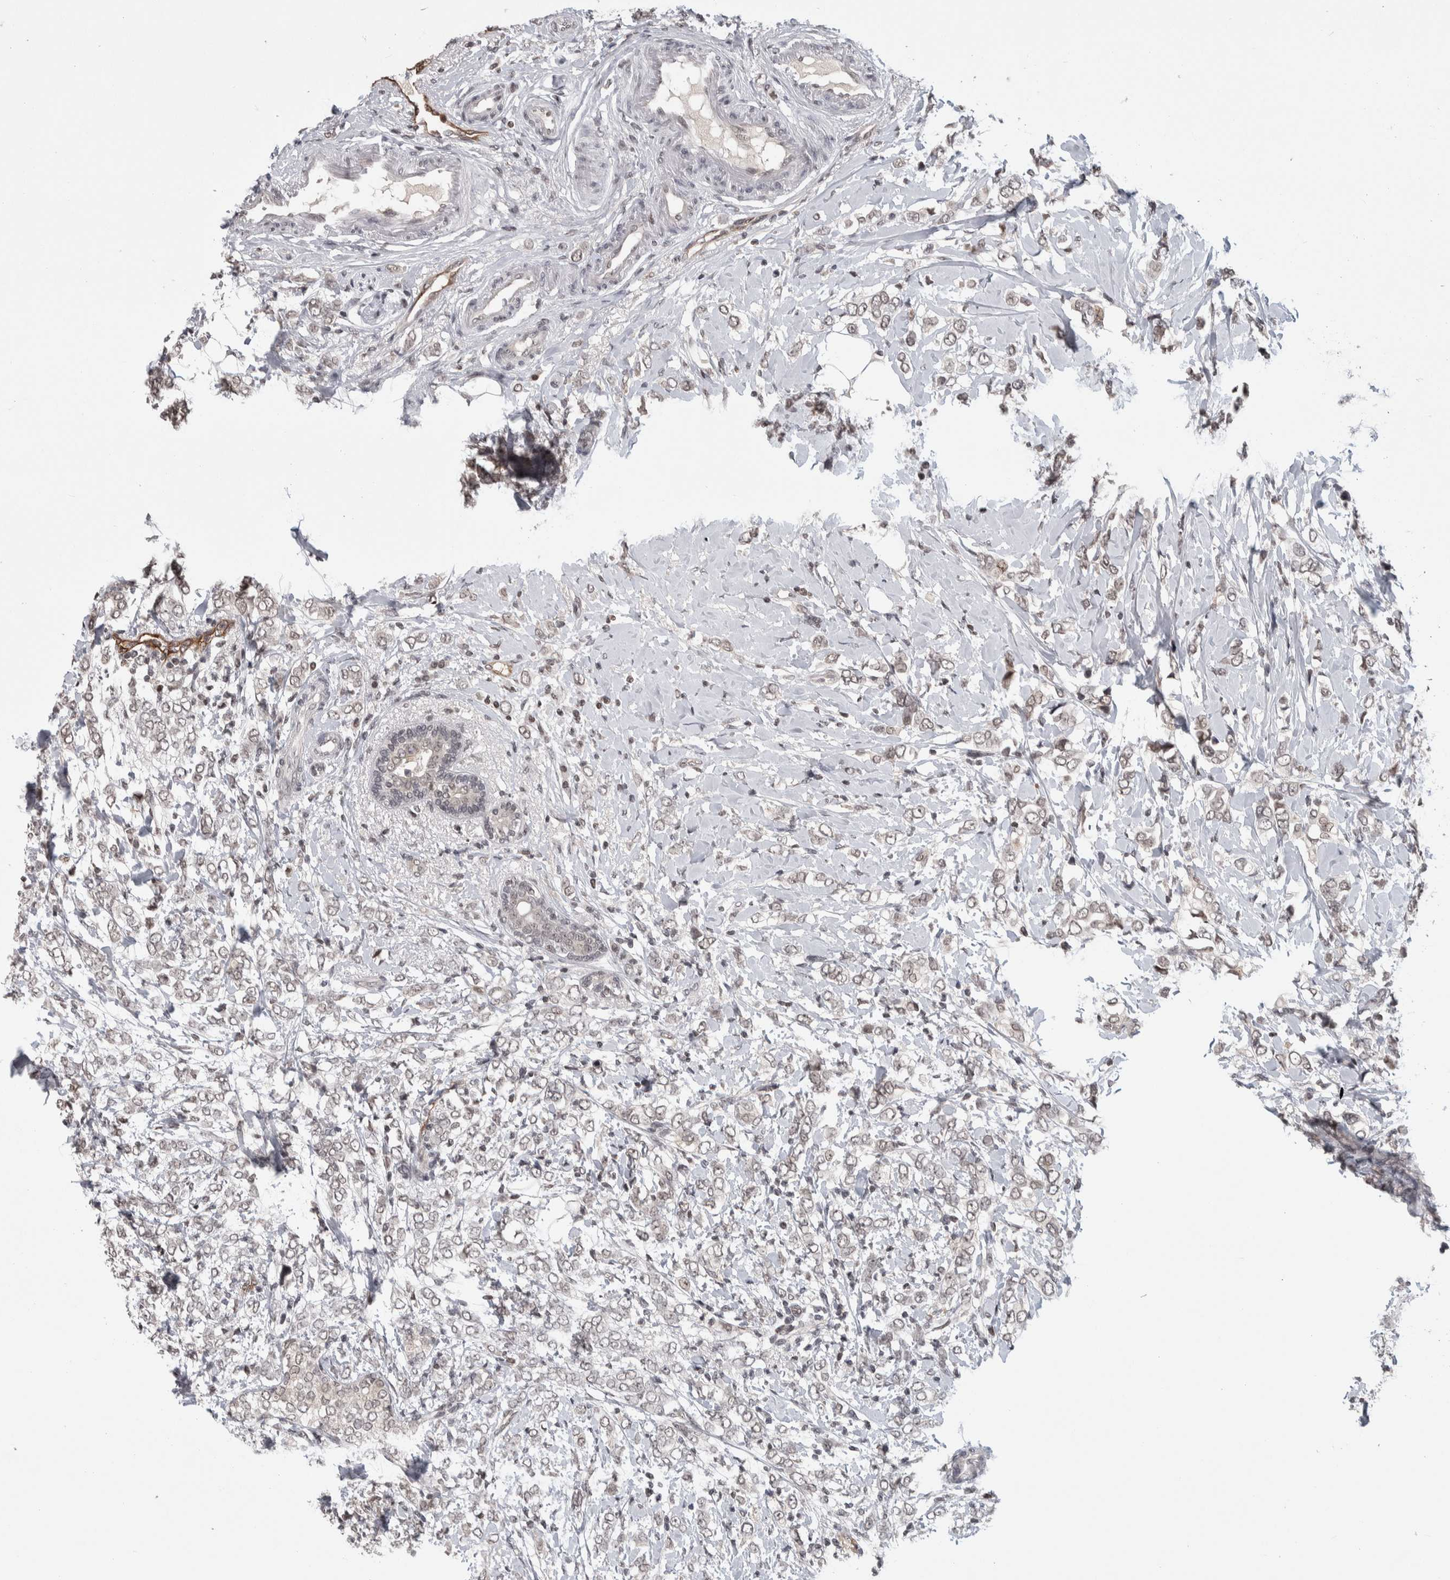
{"staining": {"intensity": "negative", "quantity": "none", "location": "none"}, "tissue": "breast cancer", "cell_type": "Tumor cells", "image_type": "cancer", "snomed": [{"axis": "morphology", "description": "Normal tissue, NOS"}, {"axis": "morphology", "description": "Lobular carcinoma"}, {"axis": "topography", "description": "Breast"}], "caption": "Breast cancer stained for a protein using immunohistochemistry reveals no positivity tumor cells.", "gene": "ZSCAN21", "patient": {"sex": "female", "age": 47}}